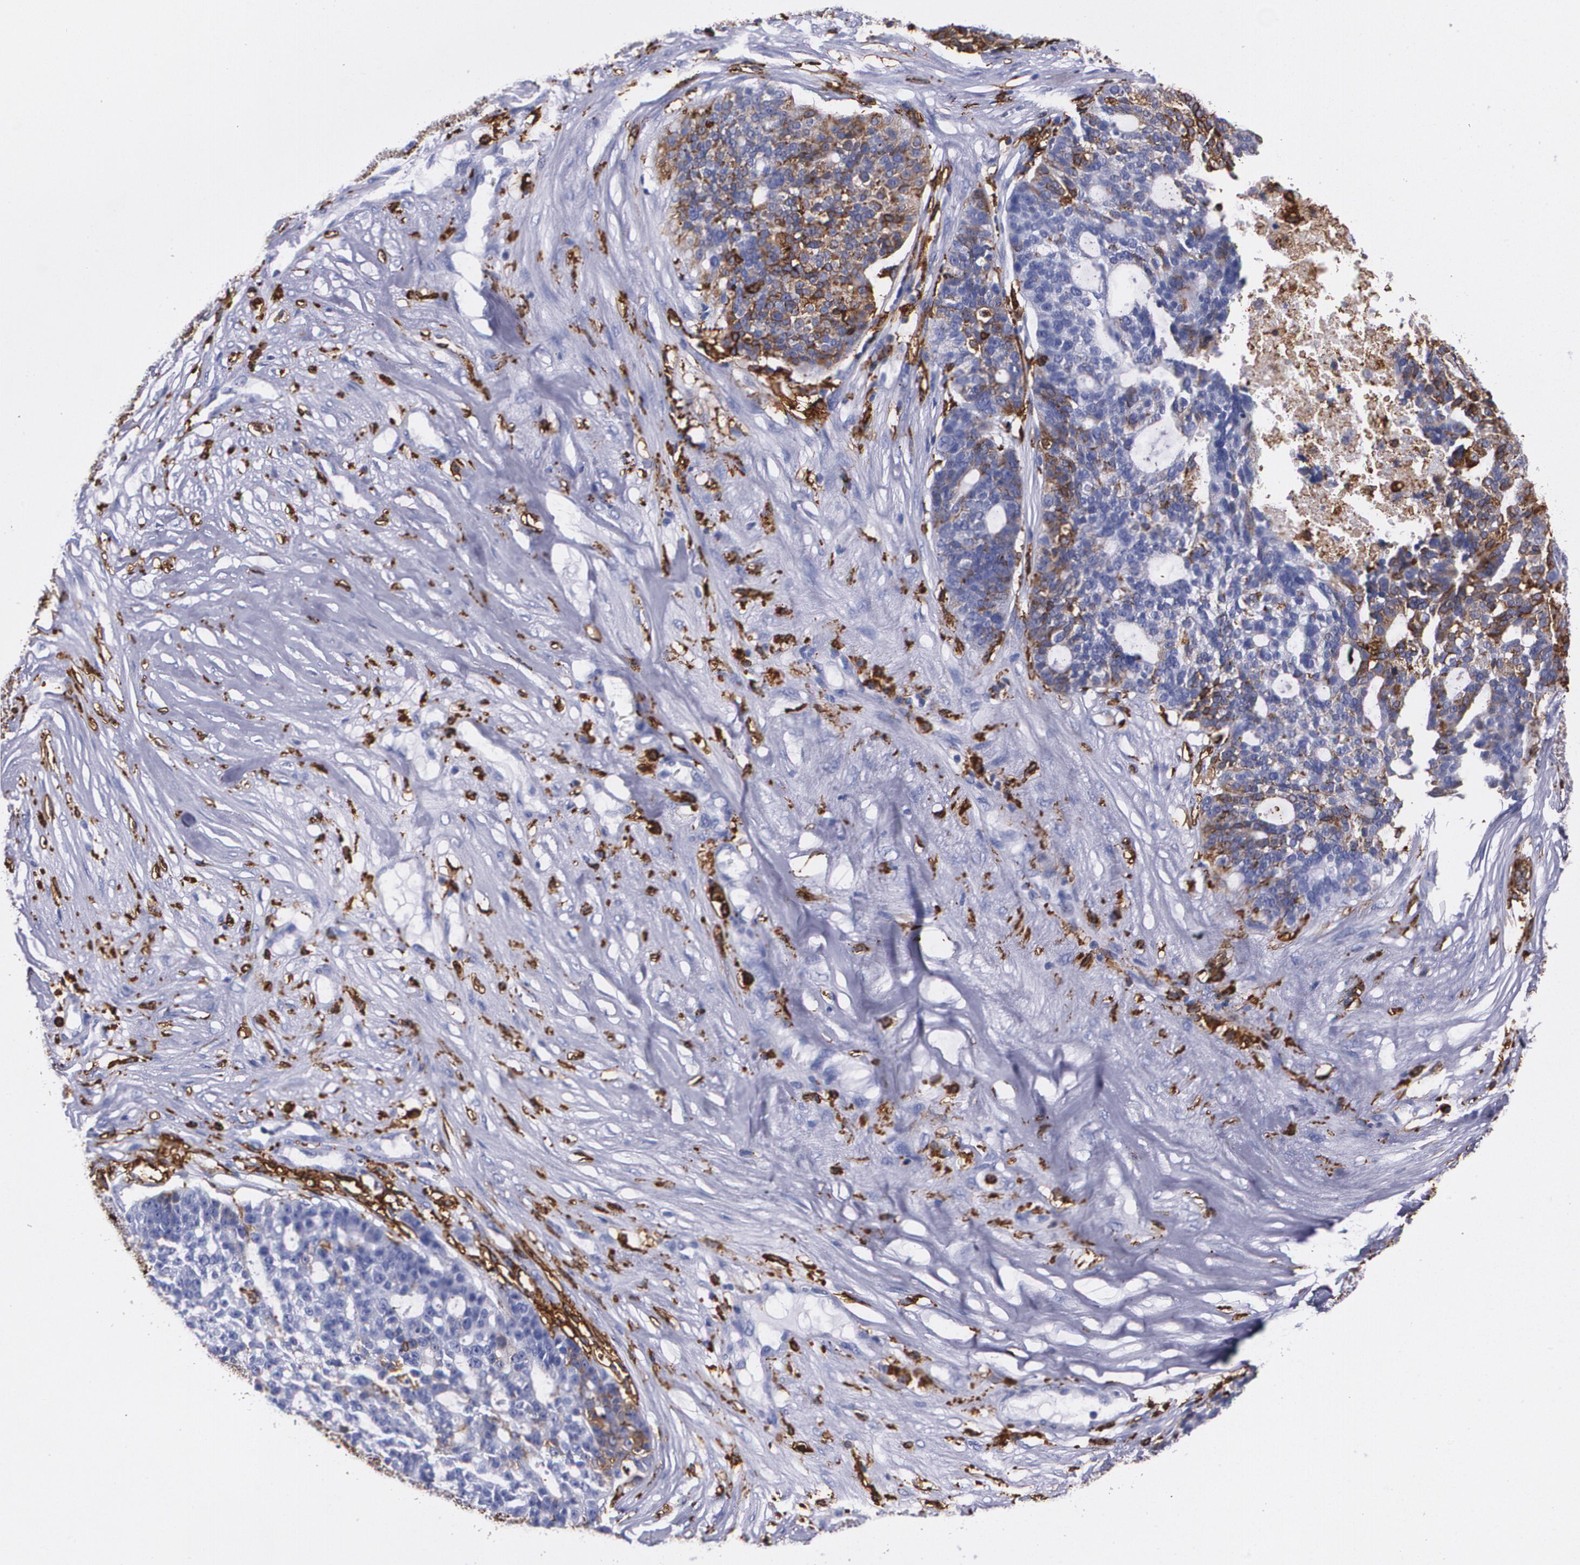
{"staining": {"intensity": "moderate", "quantity": "<25%", "location": "cytoplasmic/membranous"}, "tissue": "ovarian cancer", "cell_type": "Tumor cells", "image_type": "cancer", "snomed": [{"axis": "morphology", "description": "Cystadenocarcinoma, serous, NOS"}, {"axis": "topography", "description": "Ovary"}], "caption": "This histopathology image demonstrates ovarian cancer stained with IHC to label a protein in brown. The cytoplasmic/membranous of tumor cells show moderate positivity for the protein. Nuclei are counter-stained blue.", "gene": "HLA-DRA", "patient": {"sex": "female", "age": 59}}